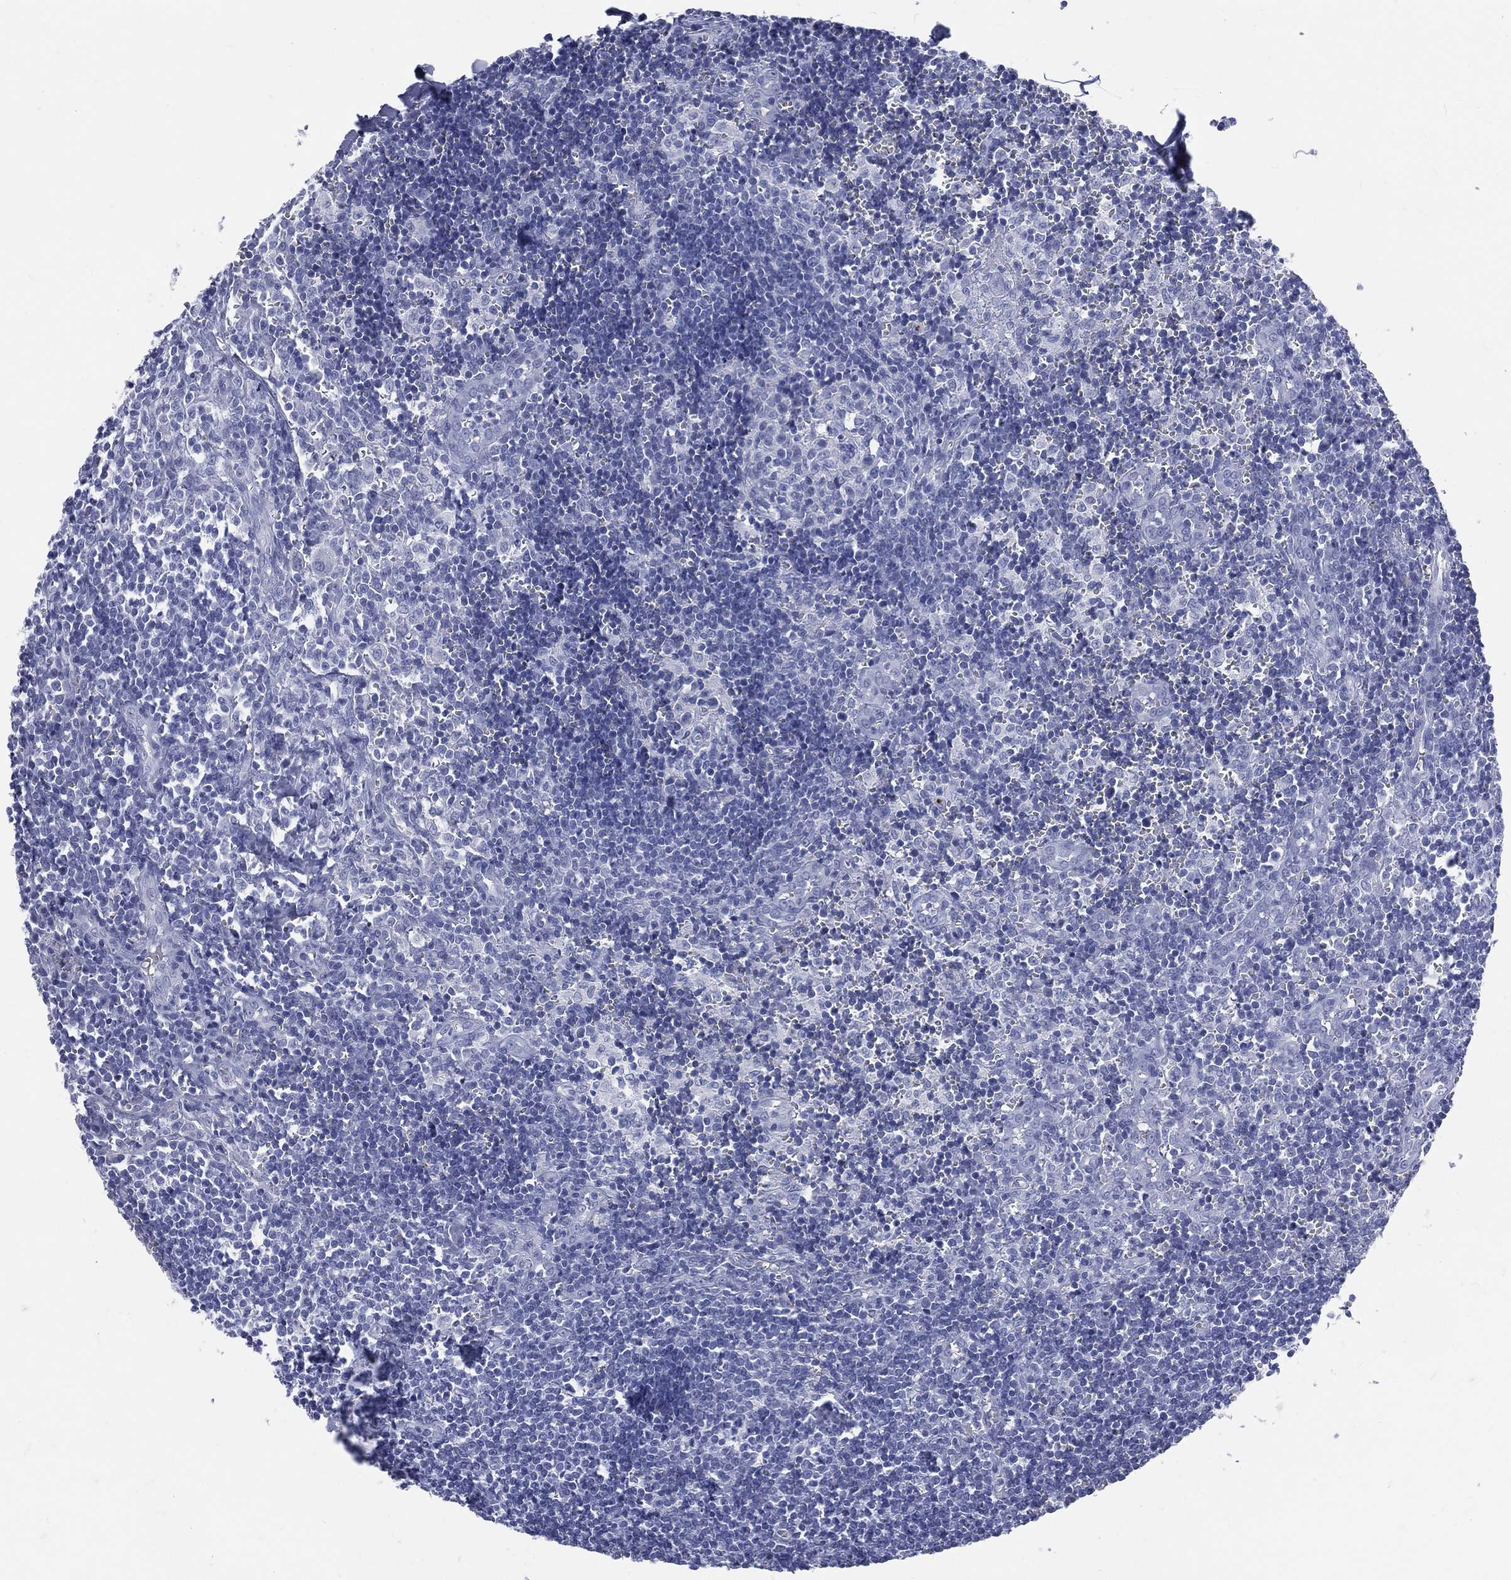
{"staining": {"intensity": "negative", "quantity": "none", "location": "none"}, "tissue": "lymph node", "cell_type": "Germinal center cells", "image_type": "normal", "snomed": [{"axis": "morphology", "description": "Normal tissue, NOS"}, {"axis": "topography", "description": "Lymph node"}, {"axis": "topography", "description": "Salivary gland"}], "caption": "This is an immunohistochemistry (IHC) histopathology image of unremarkable human lymph node. There is no positivity in germinal center cells.", "gene": "CYLC1", "patient": {"sex": "male", "age": 78}}